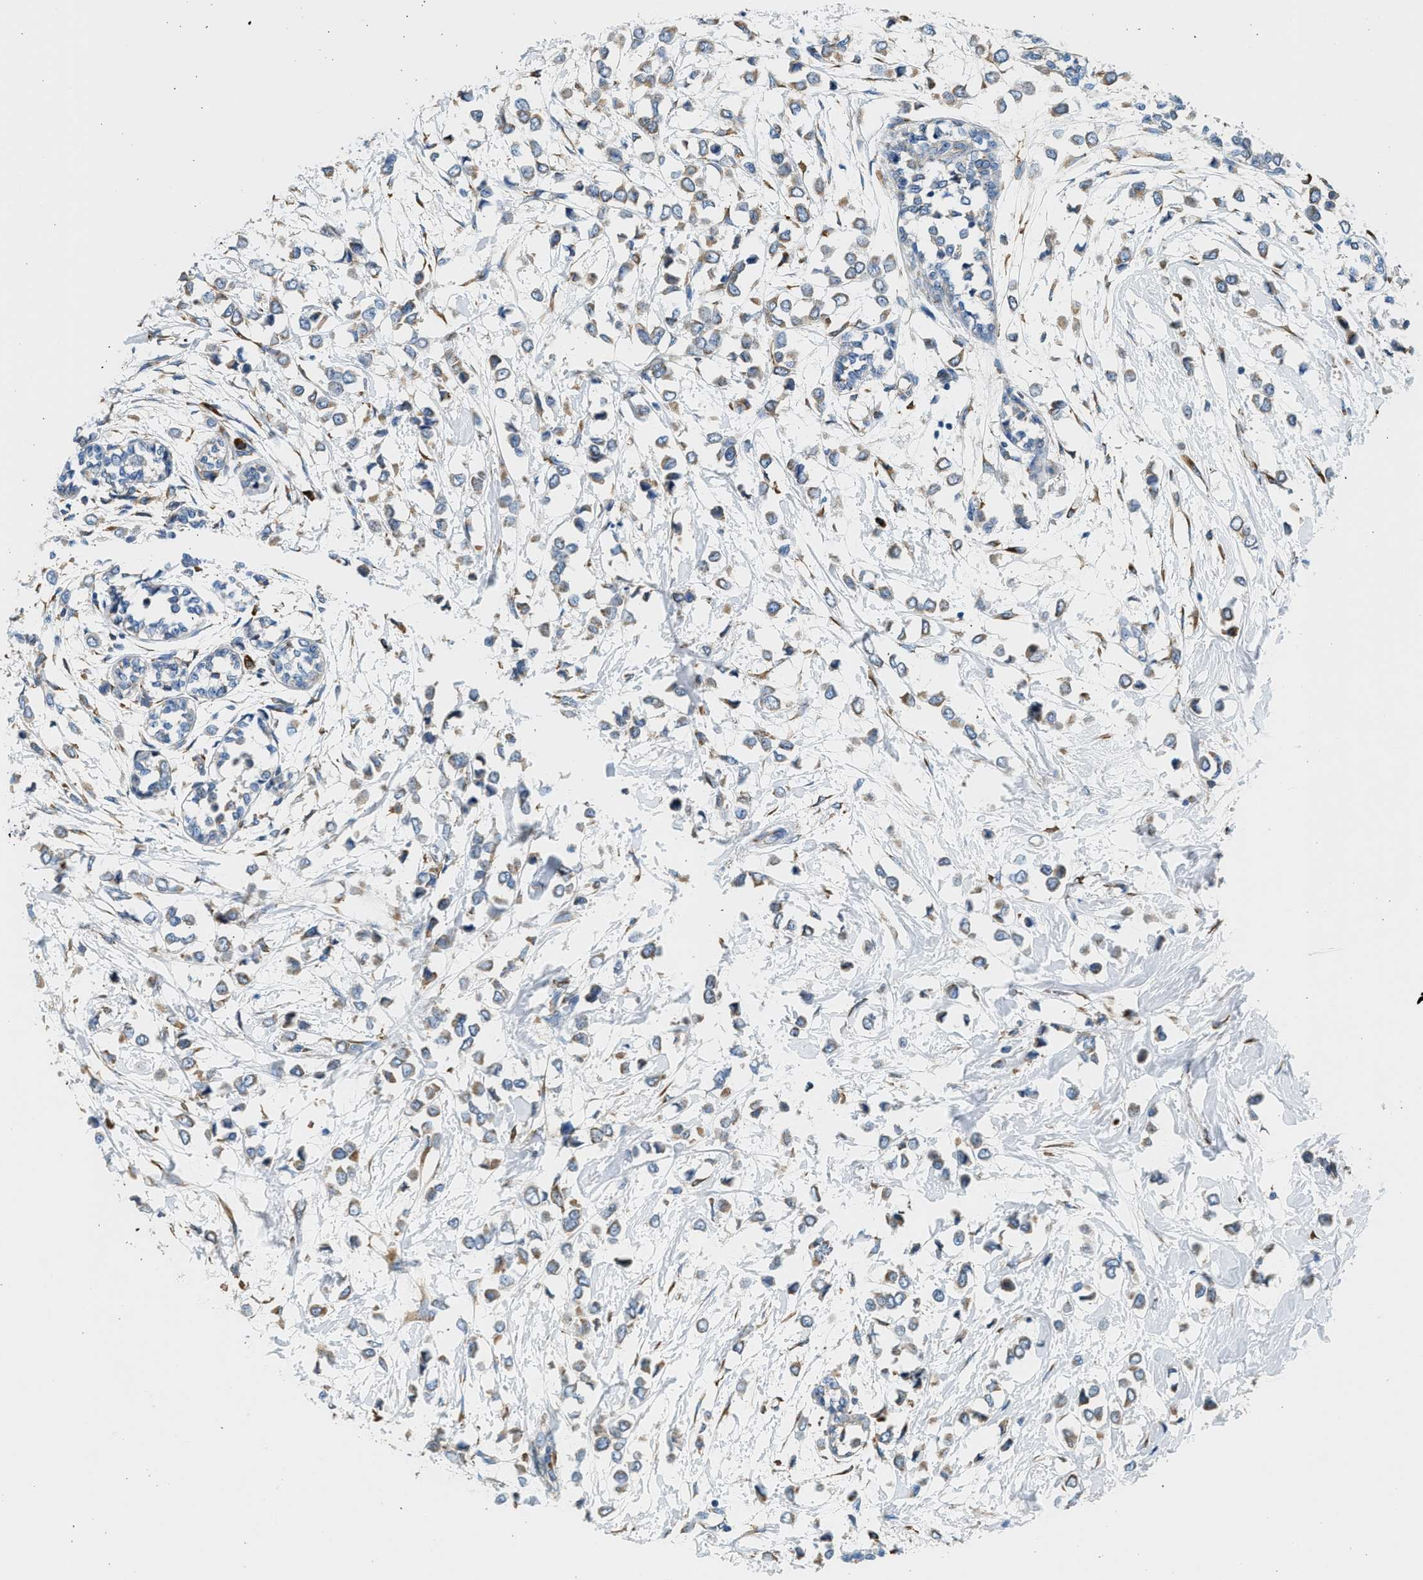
{"staining": {"intensity": "moderate", "quantity": "<25%", "location": "cytoplasmic/membranous"}, "tissue": "breast cancer", "cell_type": "Tumor cells", "image_type": "cancer", "snomed": [{"axis": "morphology", "description": "Lobular carcinoma"}, {"axis": "topography", "description": "Breast"}], "caption": "Breast cancer (lobular carcinoma) tissue reveals moderate cytoplasmic/membranous staining in about <25% of tumor cells (IHC, brightfield microscopy, high magnification).", "gene": "CNTN6", "patient": {"sex": "female", "age": 51}}